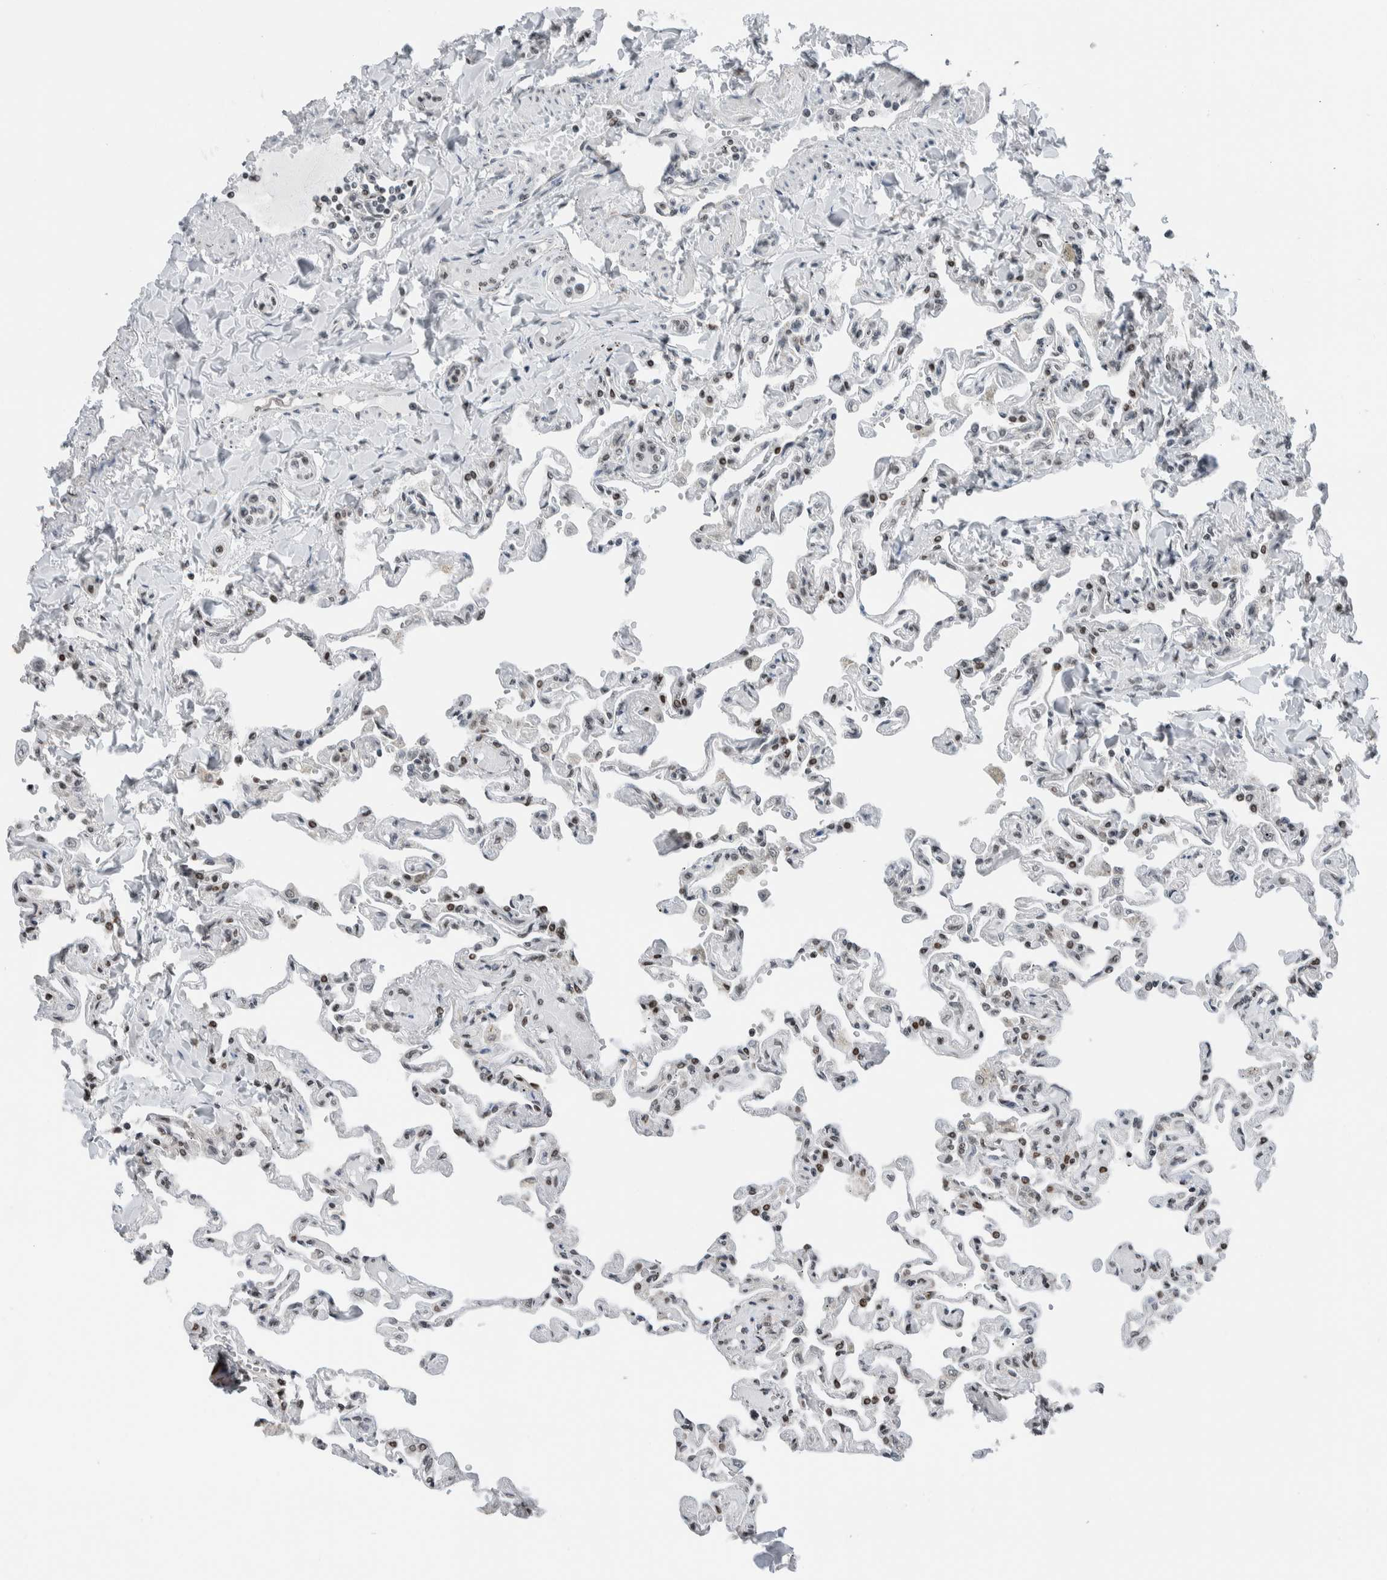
{"staining": {"intensity": "moderate", "quantity": "25%-75%", "location": "nuclear"}, "tissue": "lung", "cell_type": "Alveolar cells", "image_type": "normal", "snomed": [{"axis": "morphology", "description": "Normal tissue, NOS"}, {"axis": "topography", "description": "Lung"}], "caption": "A micrograph of human lung stained for a protein demonstrates moderate nuclear brown staining in alveolar cells. Immunohistochemistry (ihc) stains the protein of interest in brown and the nuclei are stained blue.", "gene": "NPLOC4", "patient": {"sex": "male", "age": 21}}